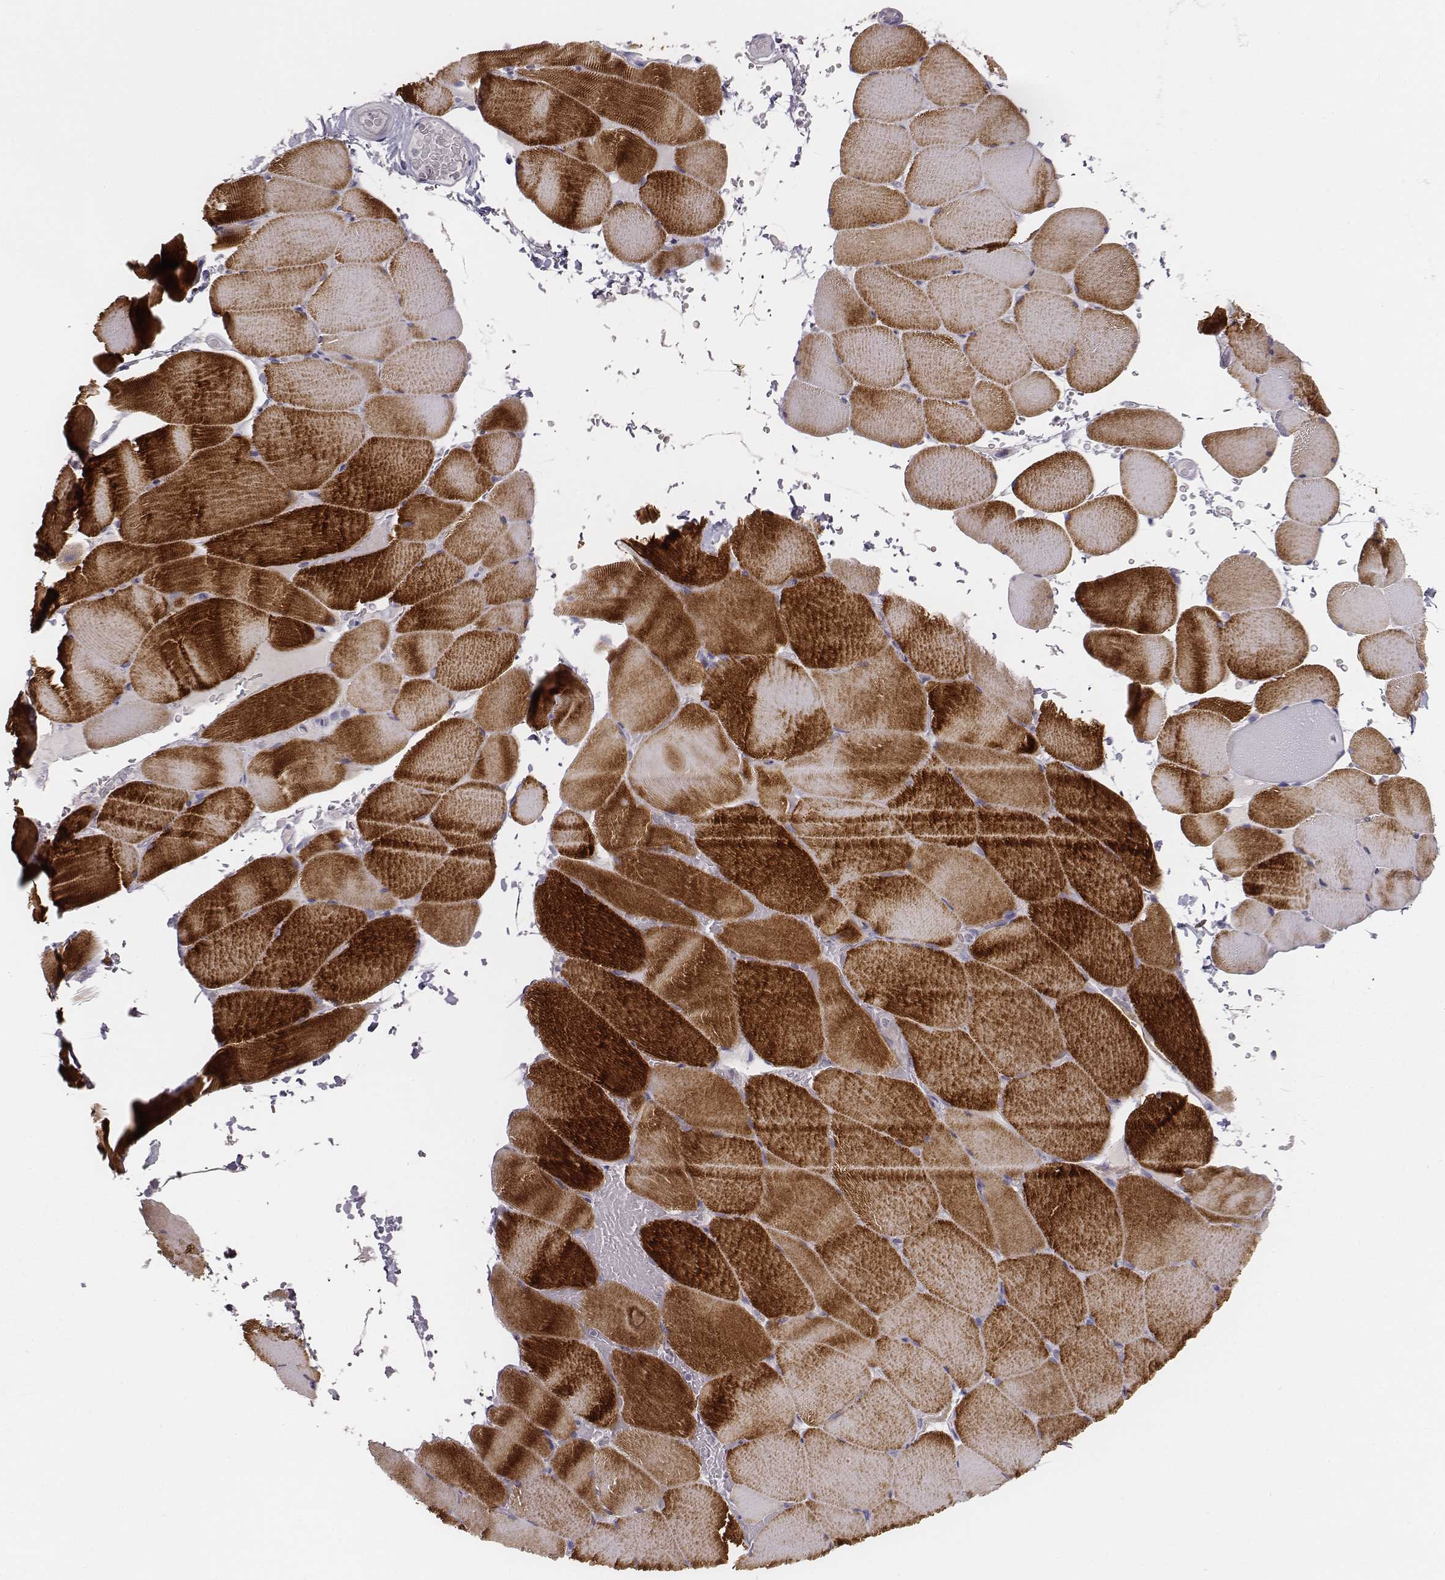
{"staining": {"intensity": "strong", "quantity": "25%-75%", "location": "cytoplasmic/membranous"}, "tissue": "skeletal muscle", "cell_type": "Myocytes", "image_type": "normal", "snomed": [{"axis": "morphology", "description": "Normal tissue, NOS"}, {"axis": "topography", "description": "Skeletal muscle"}], "caption": "Myocytes show strong cytoplasmic/membranous staining in approximately 25%-75% of cells in benign skeletal muscle. (brown staining indicates protein expression, while blue staining denotes nuclei).", "gene": "MYH6", "patient": {"sex": "female", "age": 37}}